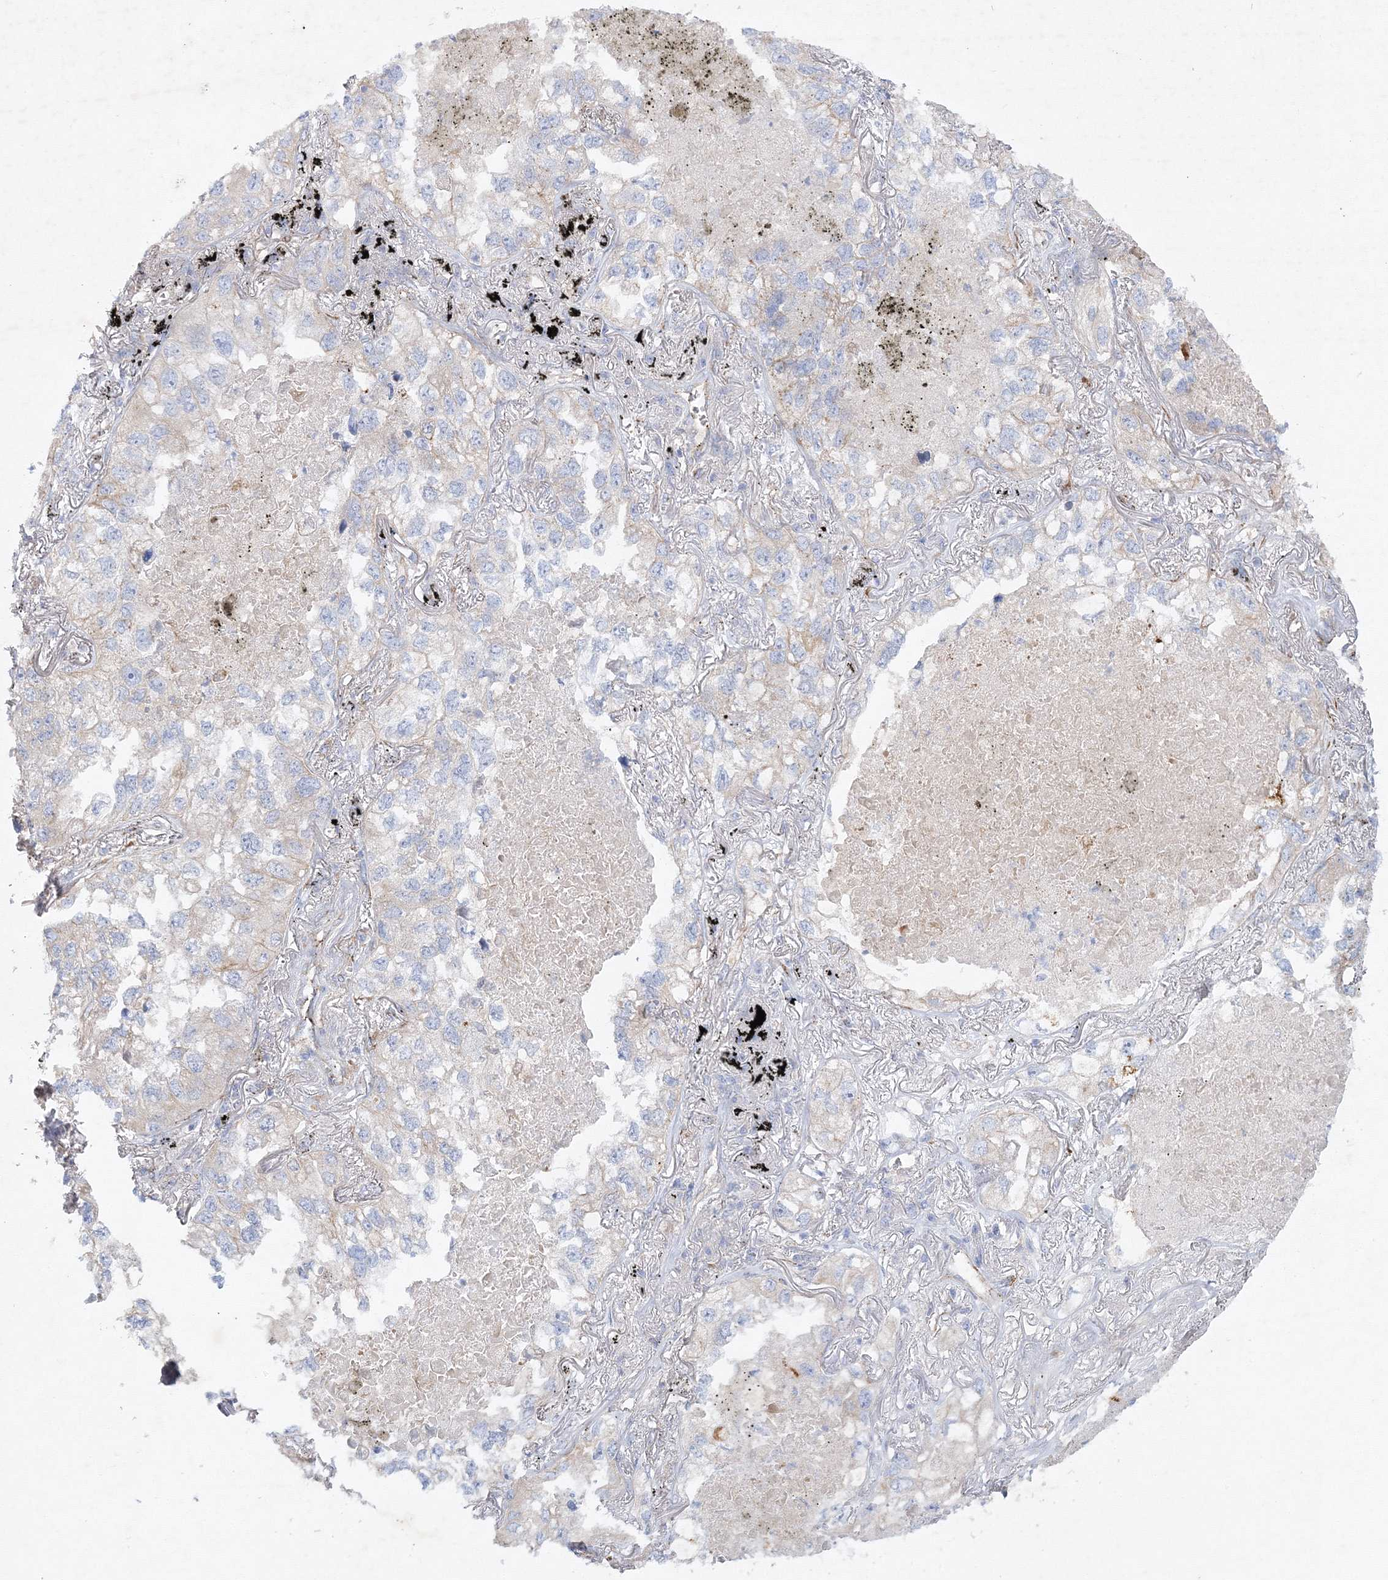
{"staining": {"intensity": "negative", "quantity": "none", "location": "none"}, "tissue": "lung cancer", "cell_type": "Tumor cells", "image_type": "cancer", "snomed": [{"axis": "morphology", "description": "Adenocarcinoma, NOS"}, {"axis": "topography", "description": "Lung"}], "caption": "There is no significant staining in tumor cells of adenocarcinoma (lung).", "gene": "ZFYVE16", "patient": {"sex": "male", "age": 65}}